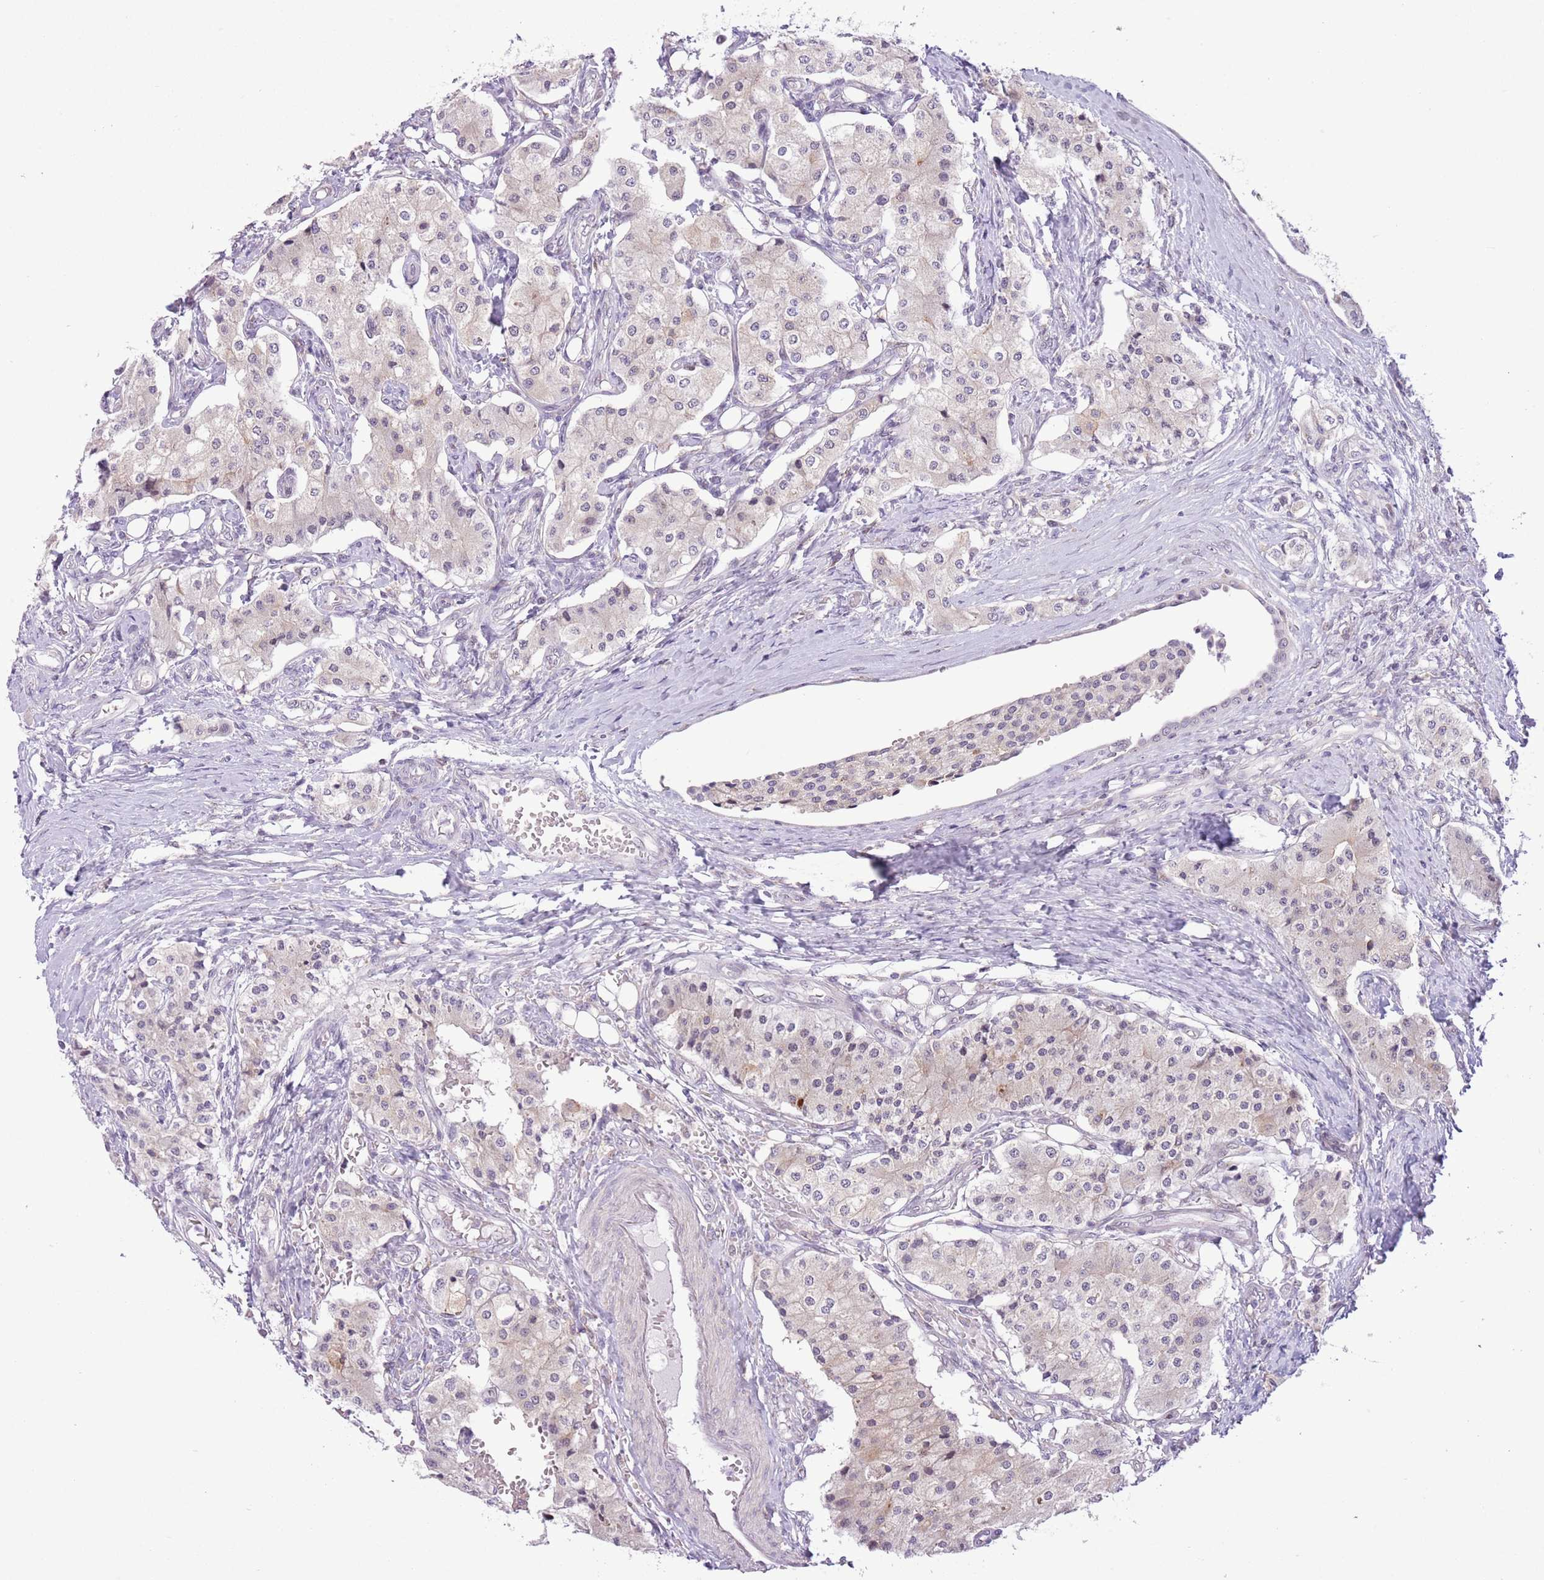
{"staining": {"intensity": "weak", "quantity": "<25%", "location": "cytoplasmic/membranous,nuclear"}, "tissue": "carcinoid", "cell_type": "Tumor cells", "image_type": "cancer", "snomed": [{"axis": "morphology", "description": "Carcinoid, malignant, NOS"}, {"axis": "topography", "description": "Colon"}], "caption": "The IHC micrograph has no significant staining in tumor cells of carcinoid tissue. (Stains: DAB (3,3'-diaminobenzidine) immunohistochemistry (IHC) with hematoxylin counter stain, Microscopy: brightfield microscopy at high magnification).", "gene": "ZNF576", "patient": {"sex": "female", "age": 52}}